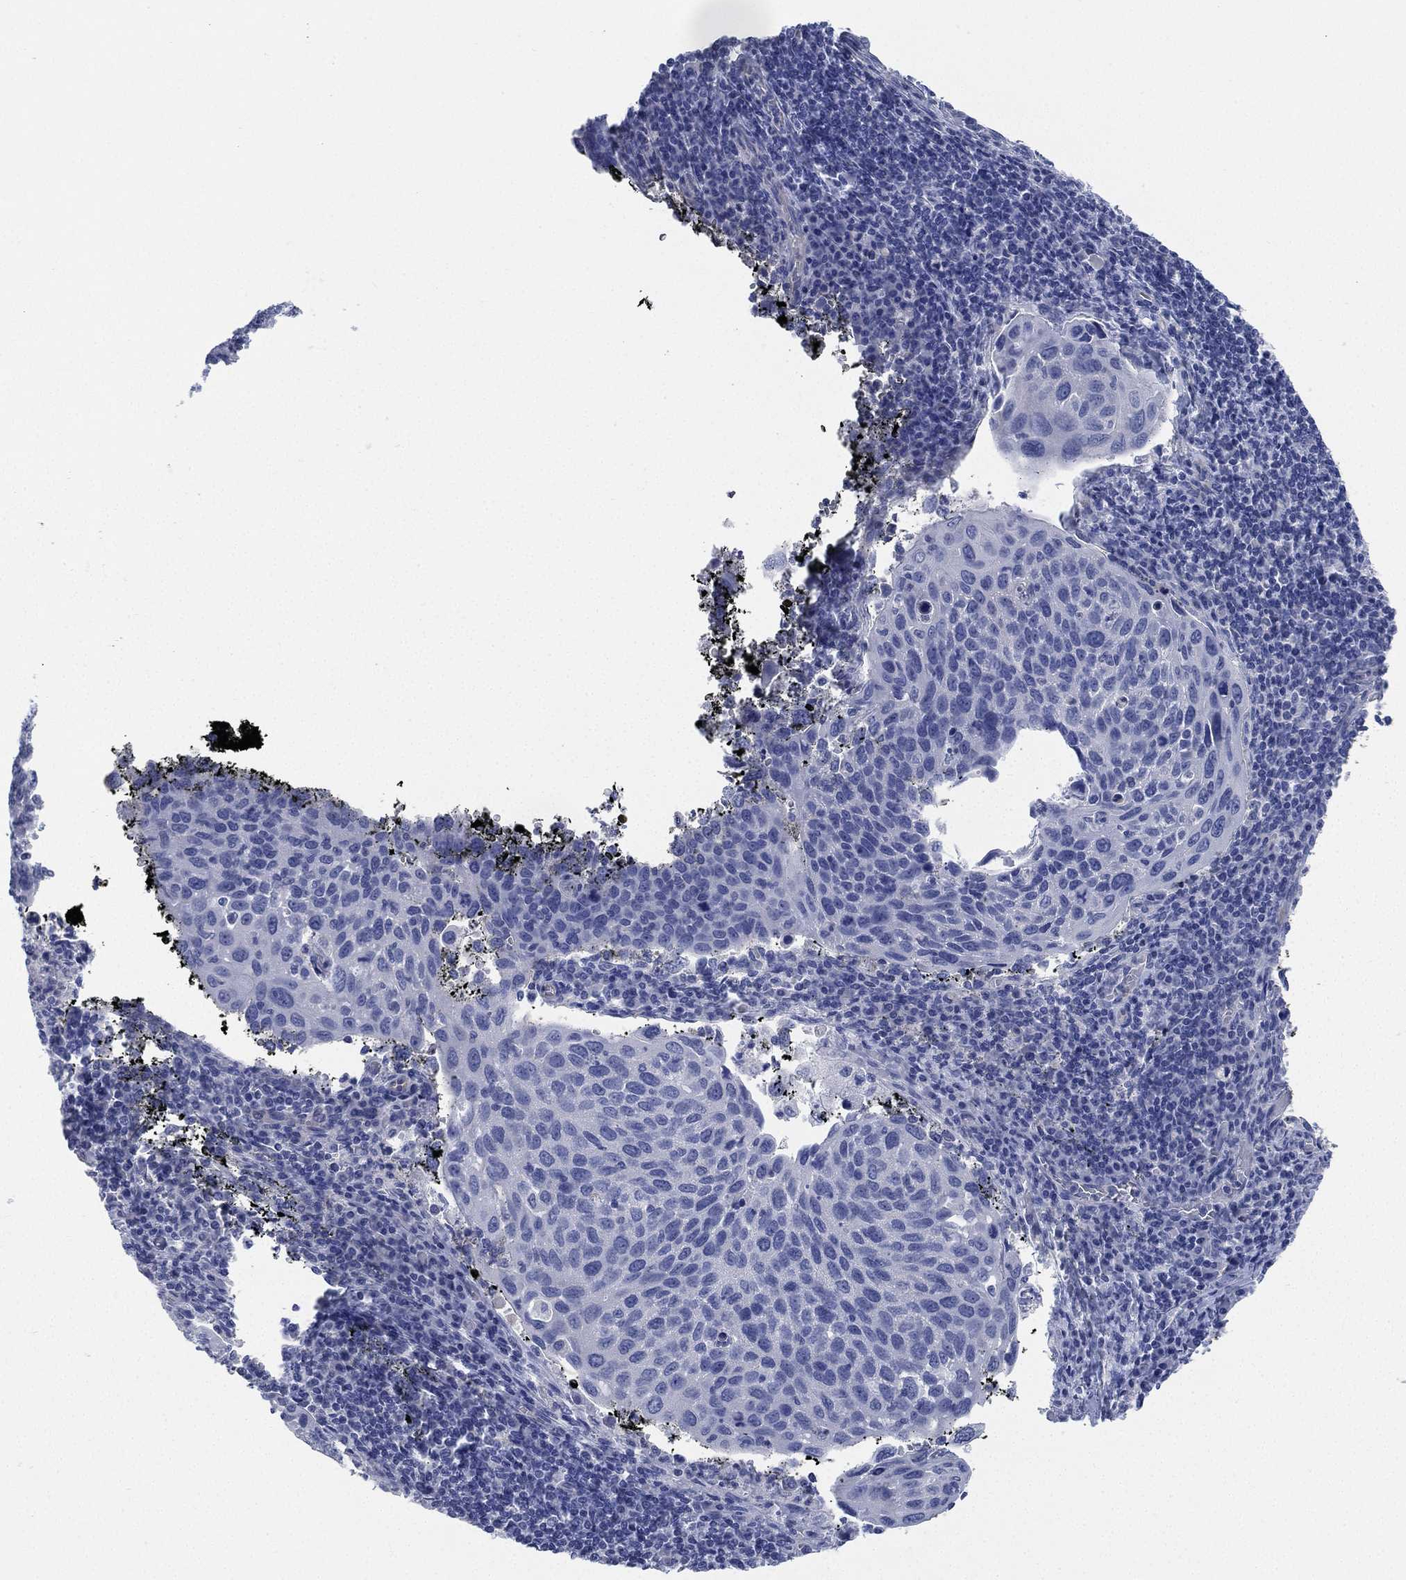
{"staining": {"intensity": "negative", "quantity": "none", "location": "none"}, "tissue": "cervical cancer", "cell_type": "Tumor cells", "image_type": "cancer", "snomed": [{"axis": "morphology", "description": "Squamous cell carcinoma, NOS"}, {"axis": "topography", "description": "Cervix"}], "caption": "IHC micrograph of human squamous cell carcinoma (cervical) stained for a protein (brown), which exhibits no positivity in tumor cells. (Stains: DAB immunohistochemistry with hematoxylin counter stain, Microscopy: brightfield microscopy at high magnification).", "gene": "CCDC70", "patient": {"sex": "female", "age": 54}}